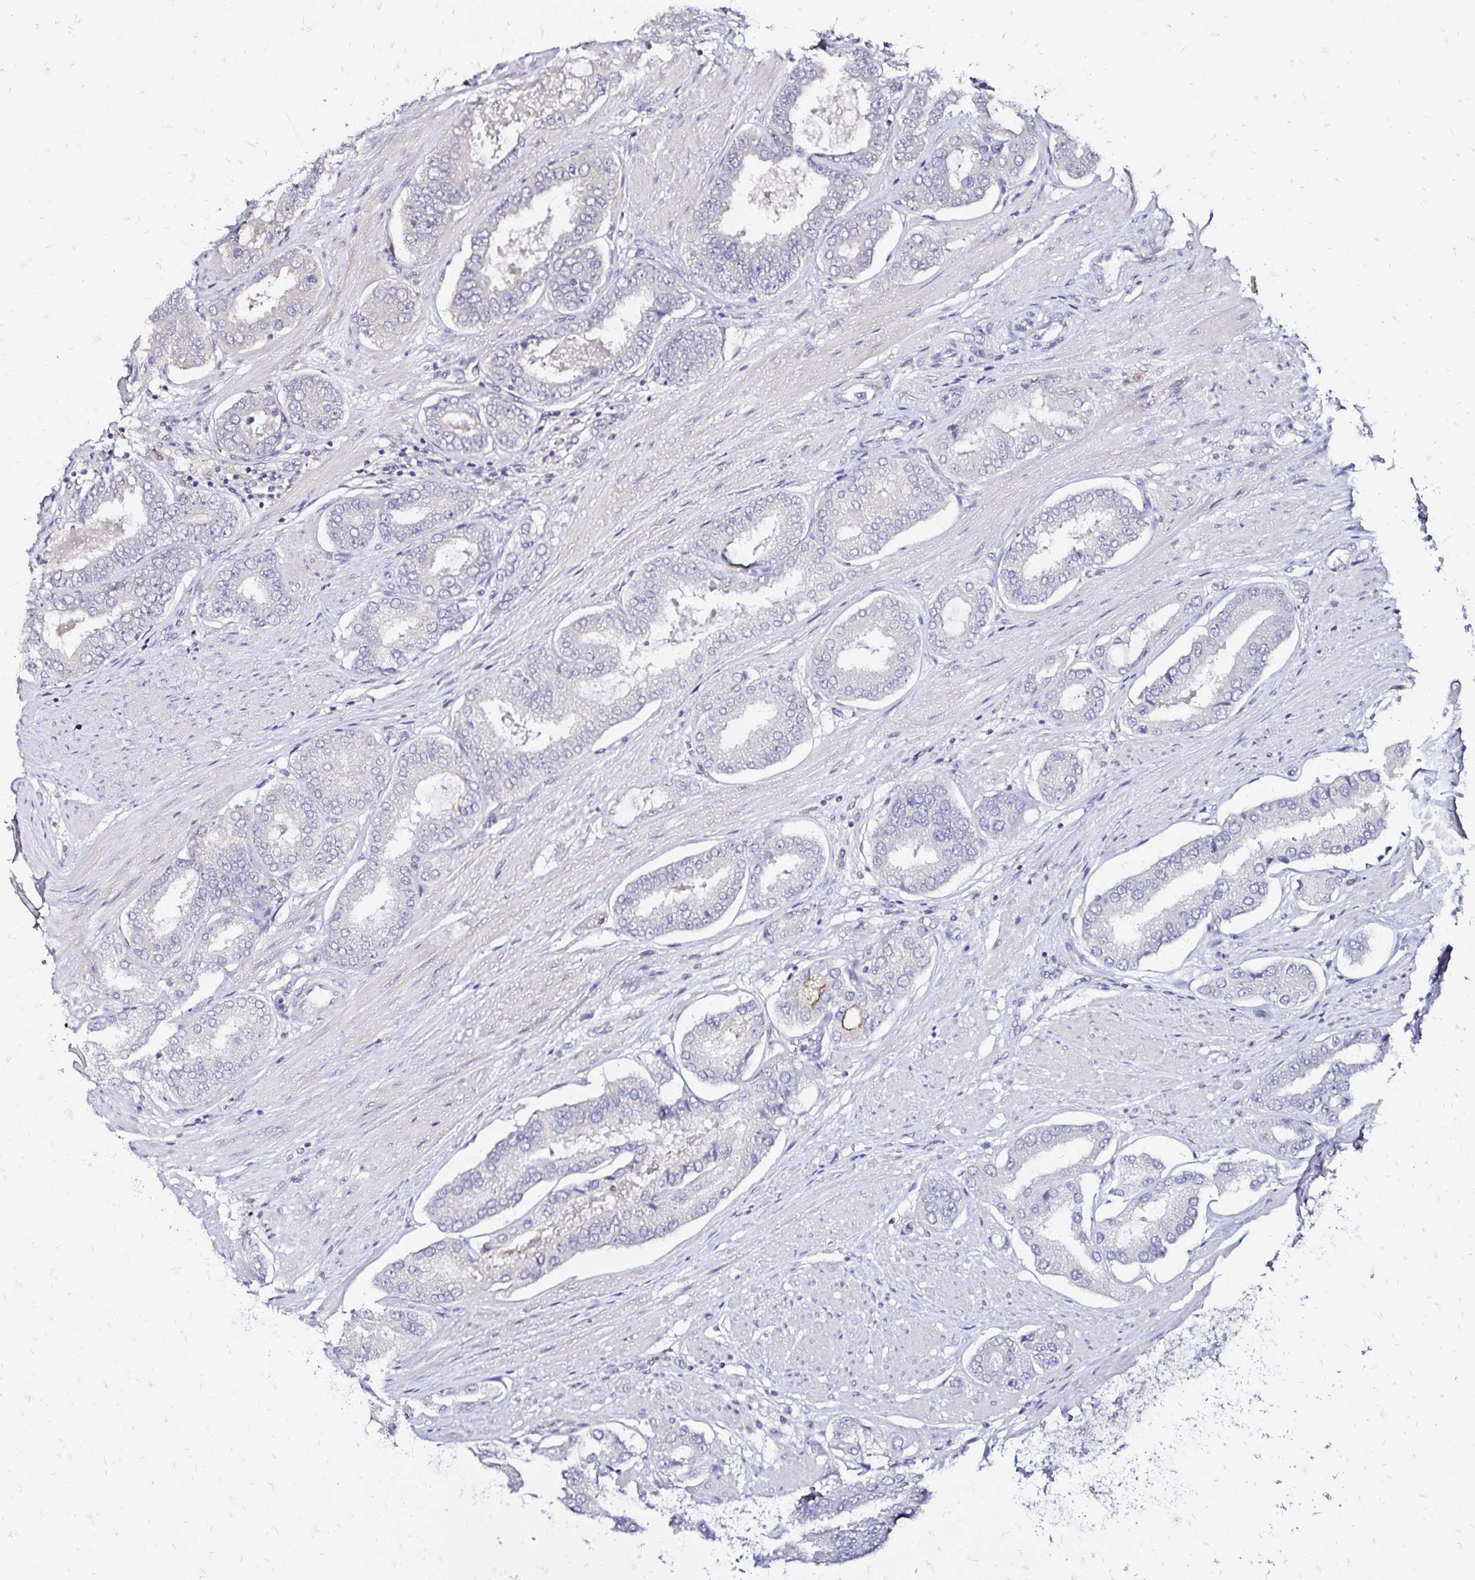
{"staining": {"intensity": "negative", "quantity": "none", "location": "none"}, "tissue": "prostate cancer", "cell_type": "Tumor cells", "image_type": "cancer", "snomed": [{"axis": "morphology", "description": "Adenocarcinoma, High grade"}, {"axis": "topography", "description": "Prostate"}], "caption": "High power microscopy image of an immunohistochemistry image of prostate cancer (adenocarcinoma (high-grade)), revealing no significant positivity in tumor cells.", "gene": "SLC5A1", "patient": {"sex": "male", "age": 63}}